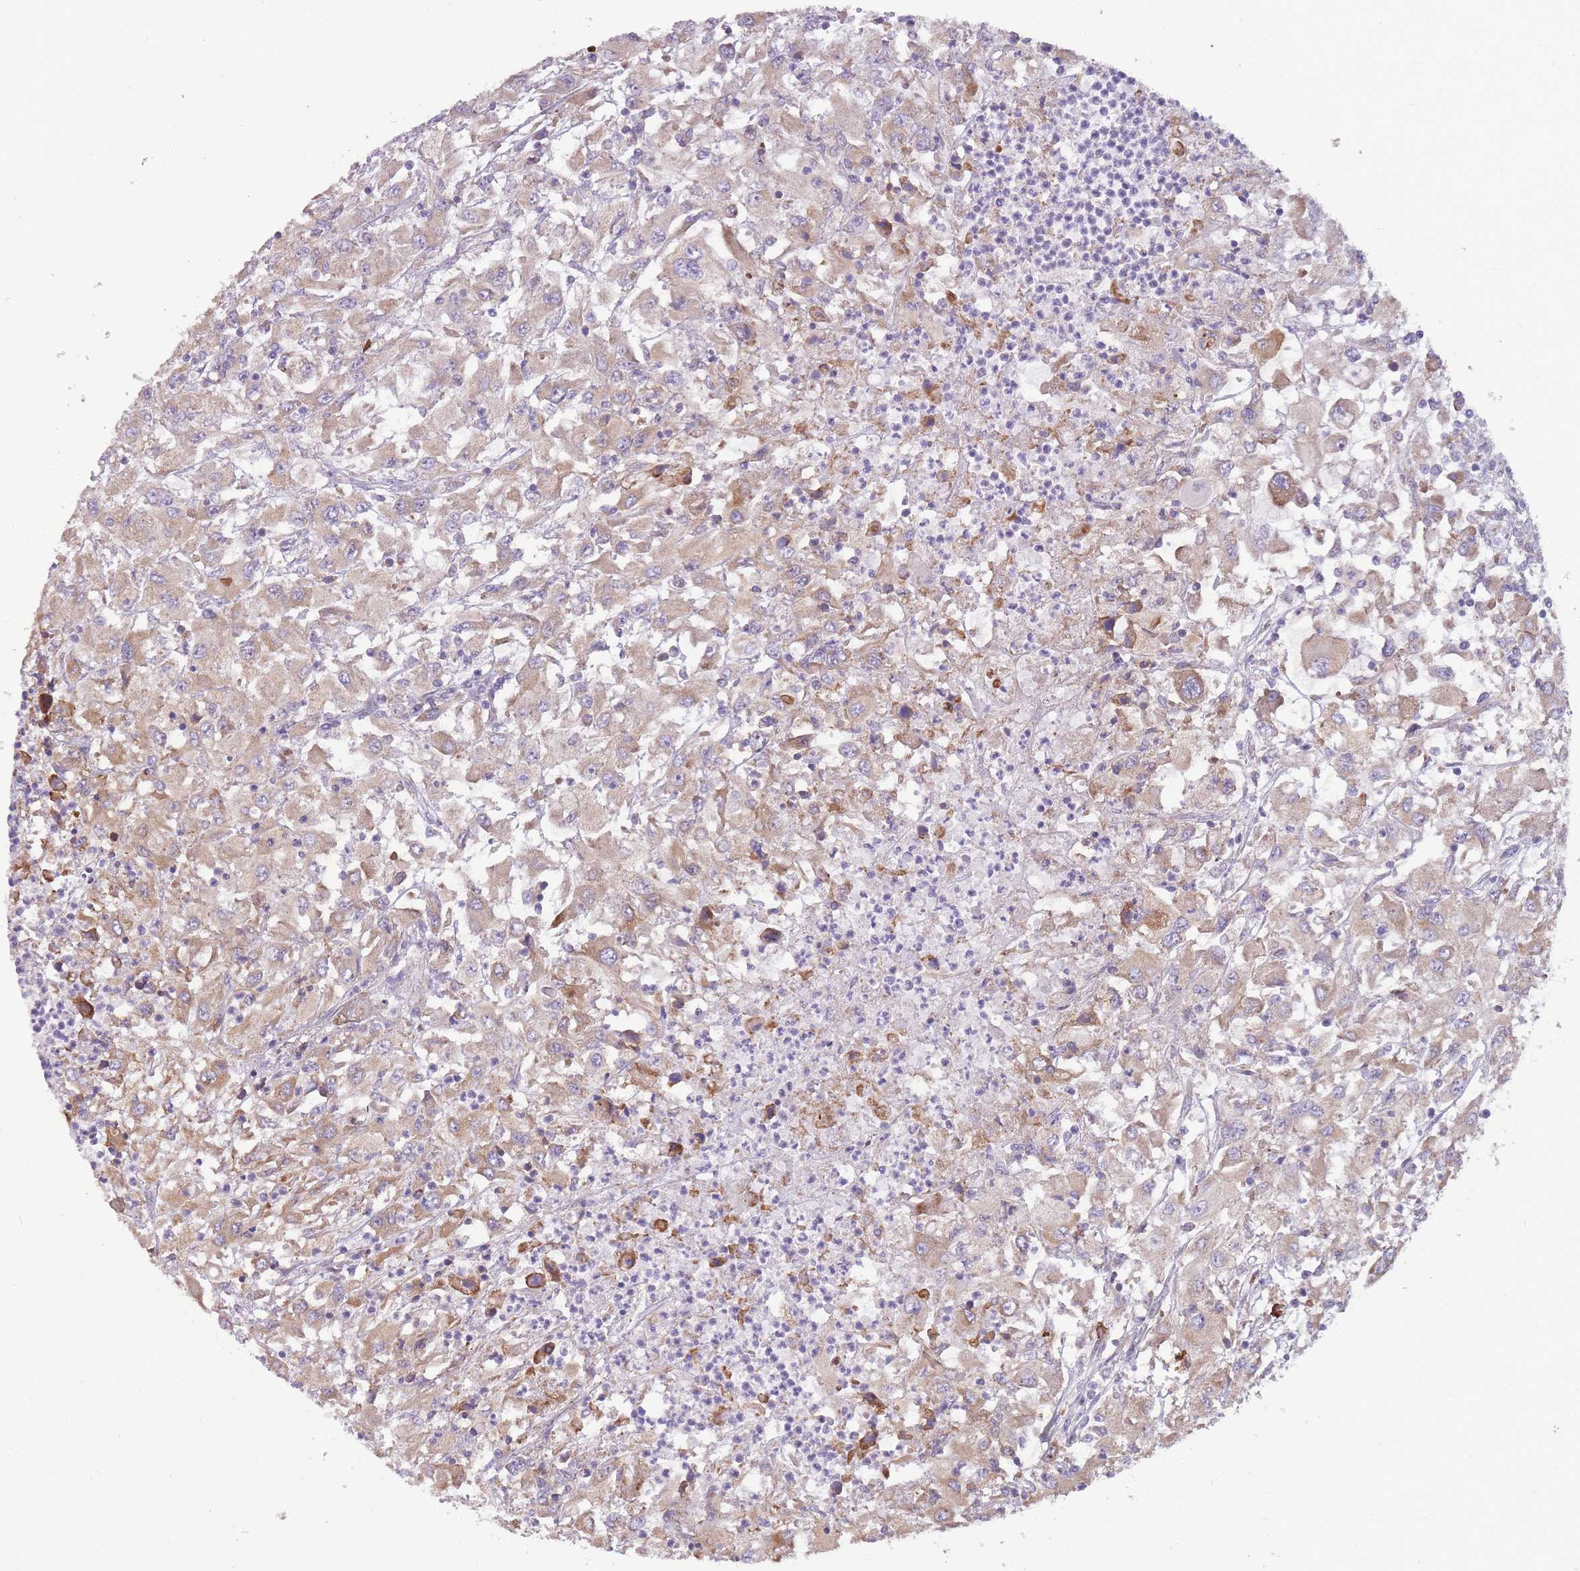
{"staining": {"intensity": "weak", "quantity": "25%-75%", "location": "cytoplasmic/membranous"}, "tissue": "renal cancer", "cell_type": "Tumor cells", "image_type": "cancer", "snomed": [{"axis": "morphology", "description": "Adenocarcinoma, NOS"}, {"axis": "topography", "description": "Kidney"}], "caption": "Immunohistochemical staining of human renal cancer reveals weak cytoplasmic/membranous protein positivity in approximately 25%-75% of tumor cells.", "gene": "TRAPPC5", "patient": {"sex": "female", "age": 67}}